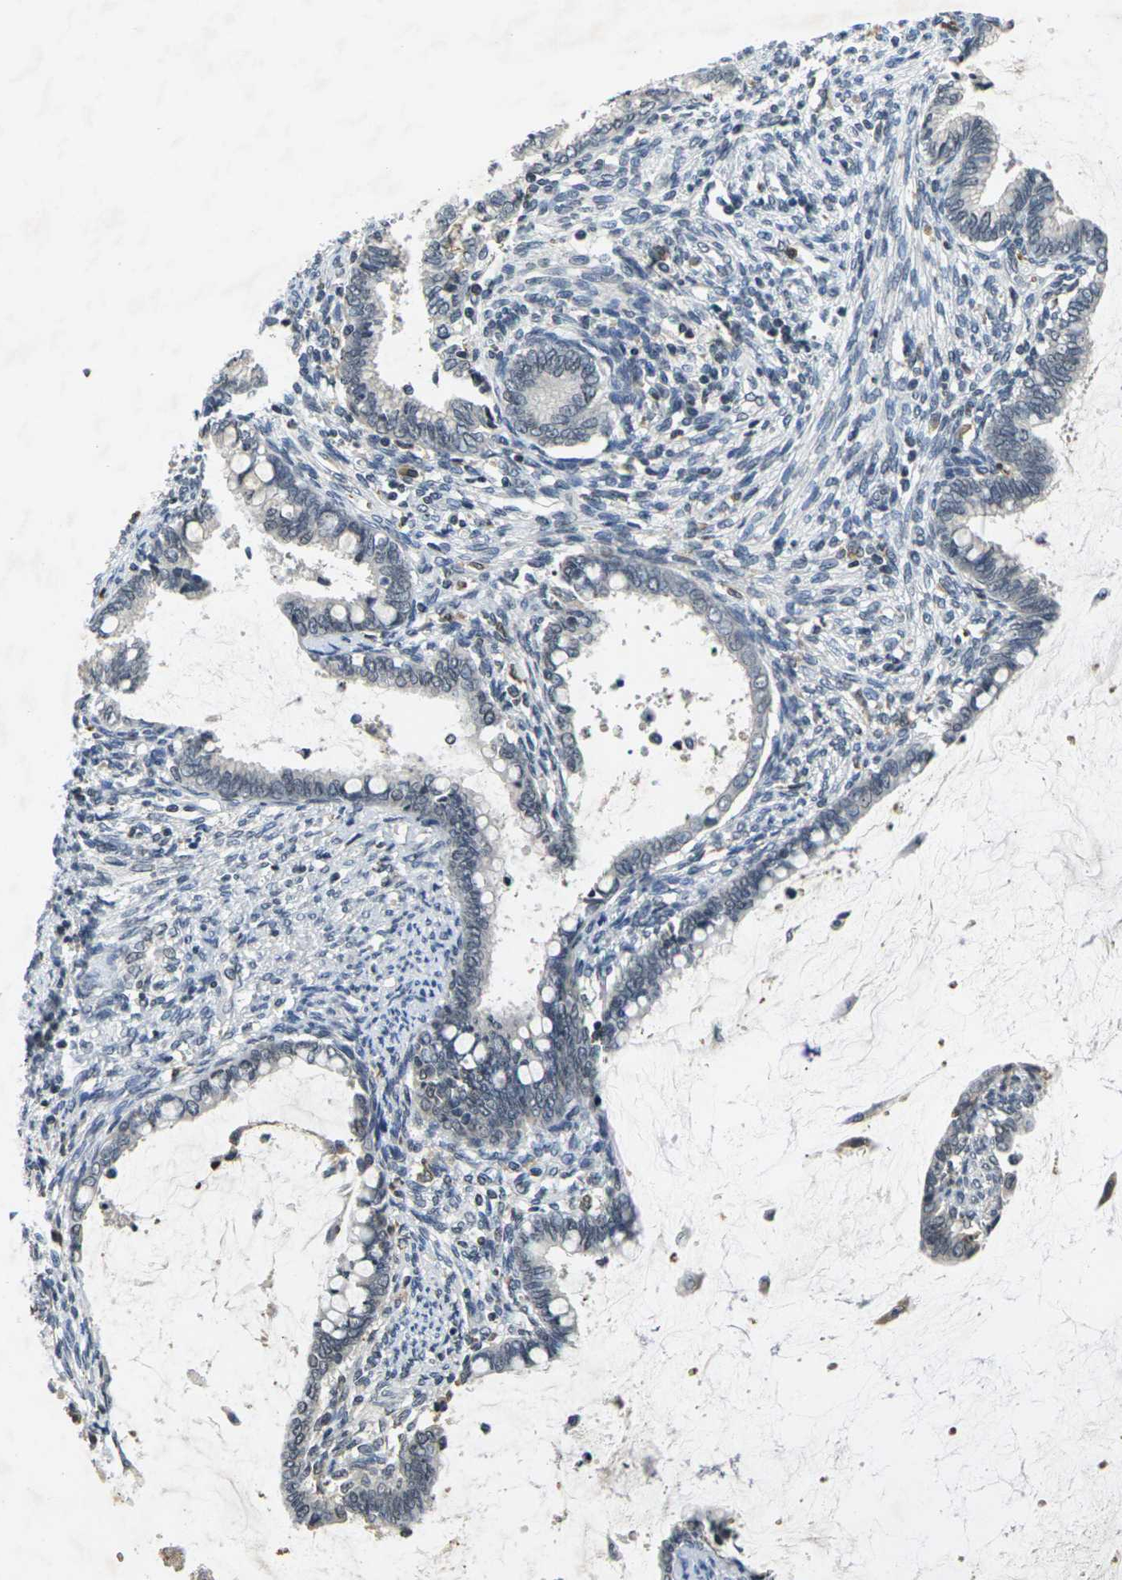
{"staining": {"intensity": "negative", "quantity": "none", "location": "none"}, "tissue": "cervical cancer", "cell_type": "Tumor cells", "image_type": "cancer", "snomed": [{"axis": "morphology", "description": "Adenocarcinoma, NOS"}, {"axis": "topography", "description": "Cervix"}], "caption": "Immunohistochemistry (IHC) image of neoplastic tissue: human cervical adenocarcinoma stained with DAB (3,3'-diaminobenzidine) reveals no significant protein positivity in tumor cells.", "gene": "C1QC", "patient": {"sex": "female", "age": 44}}